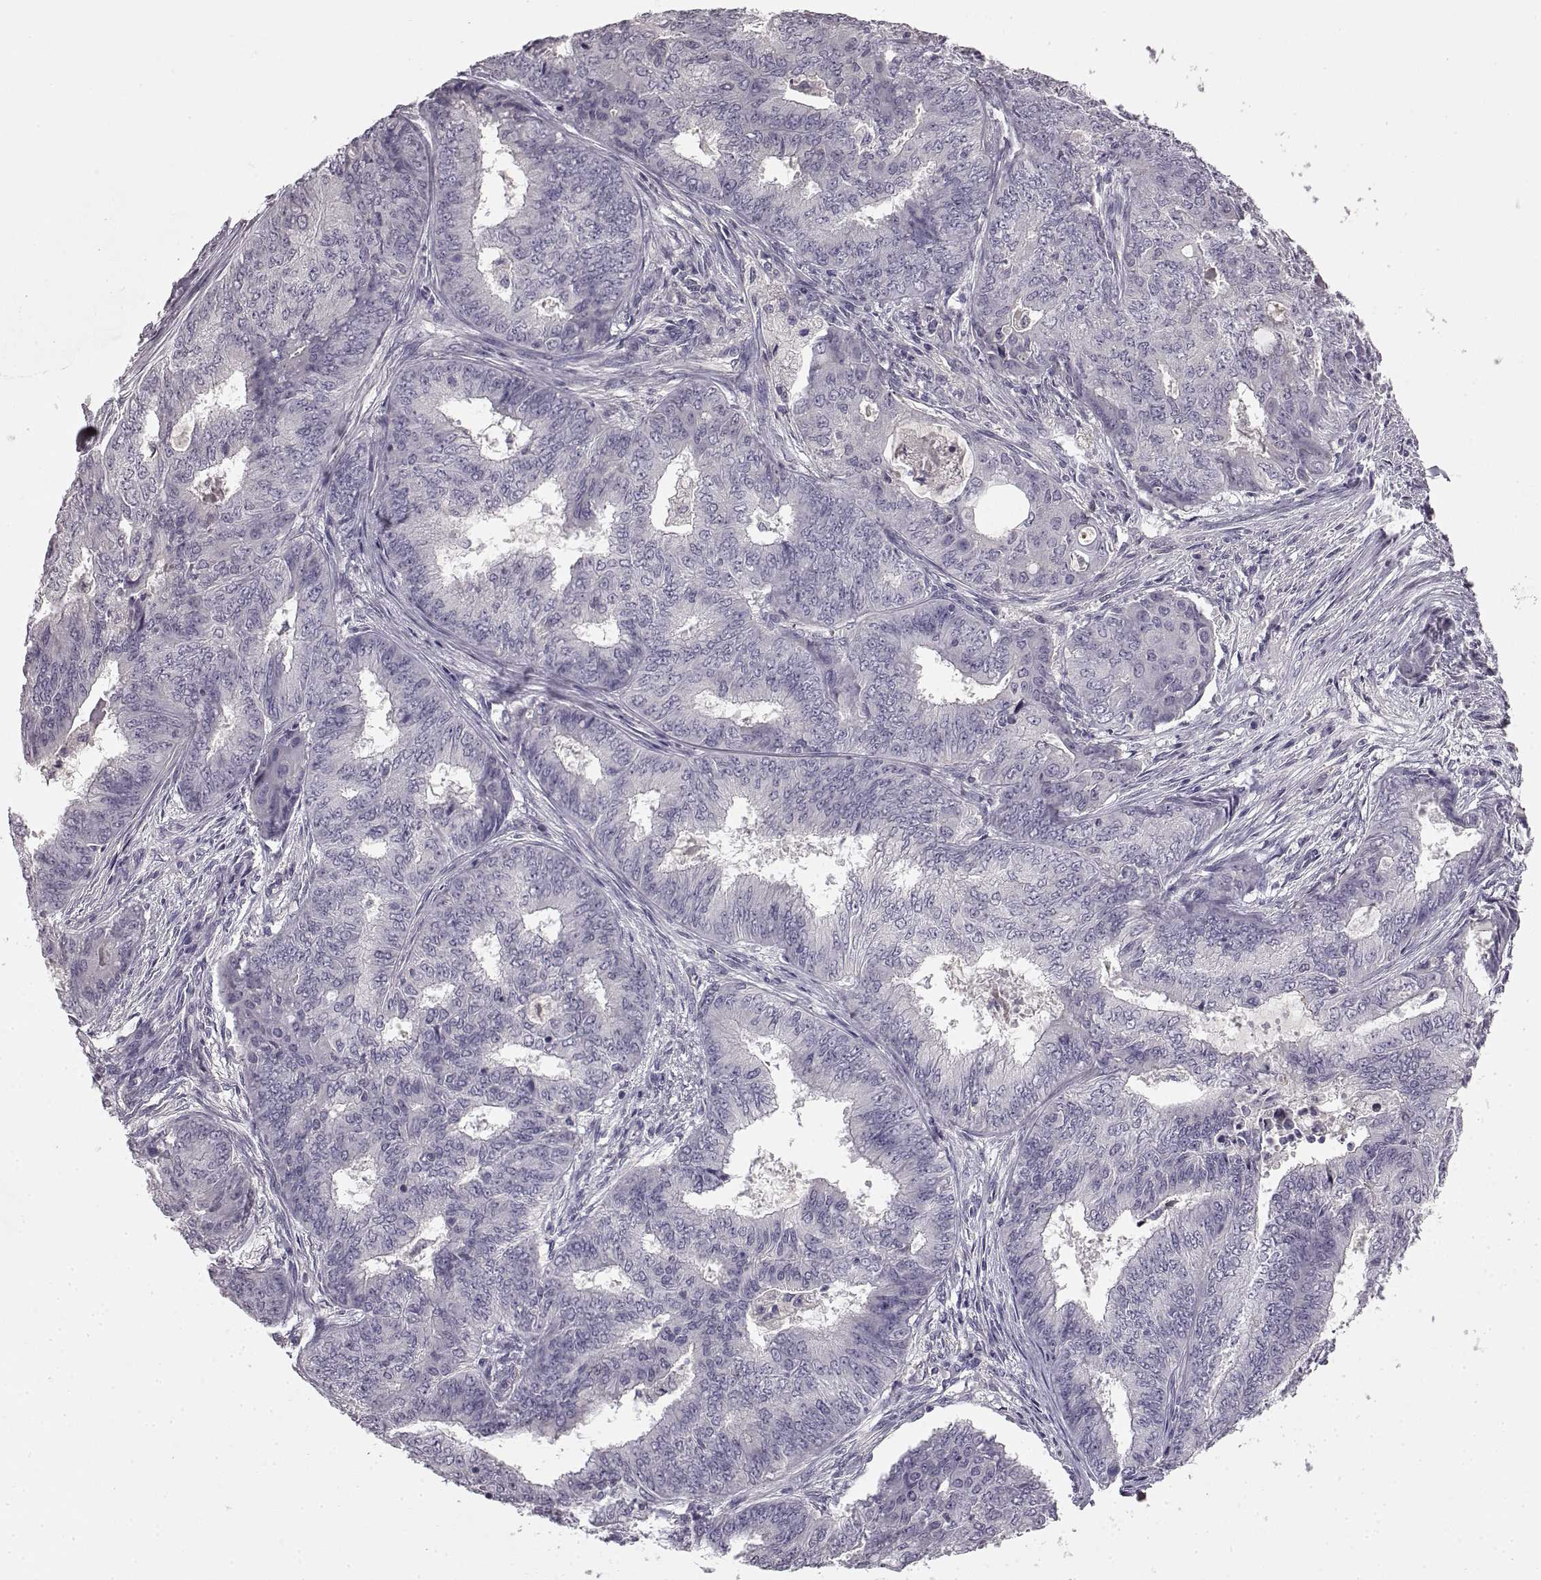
{"staining": {"intensity": "negative", "quantity": "none", "location": "none"}, "tissue": "endometrial cancer", "cell_type": "Tumor cells", "image_type": "cancer", "snomed": [{"axis": "morphology", "description": "Adenocarcinoma, NOS"}, {"axis": "topography", "description": "Endometrium"}], "caption": "Immunohistochemistry of endometrial cancer shows no expression in tumor cells.", "gene": "KRT85", "patient": {"sex": "female", "age": 62}}